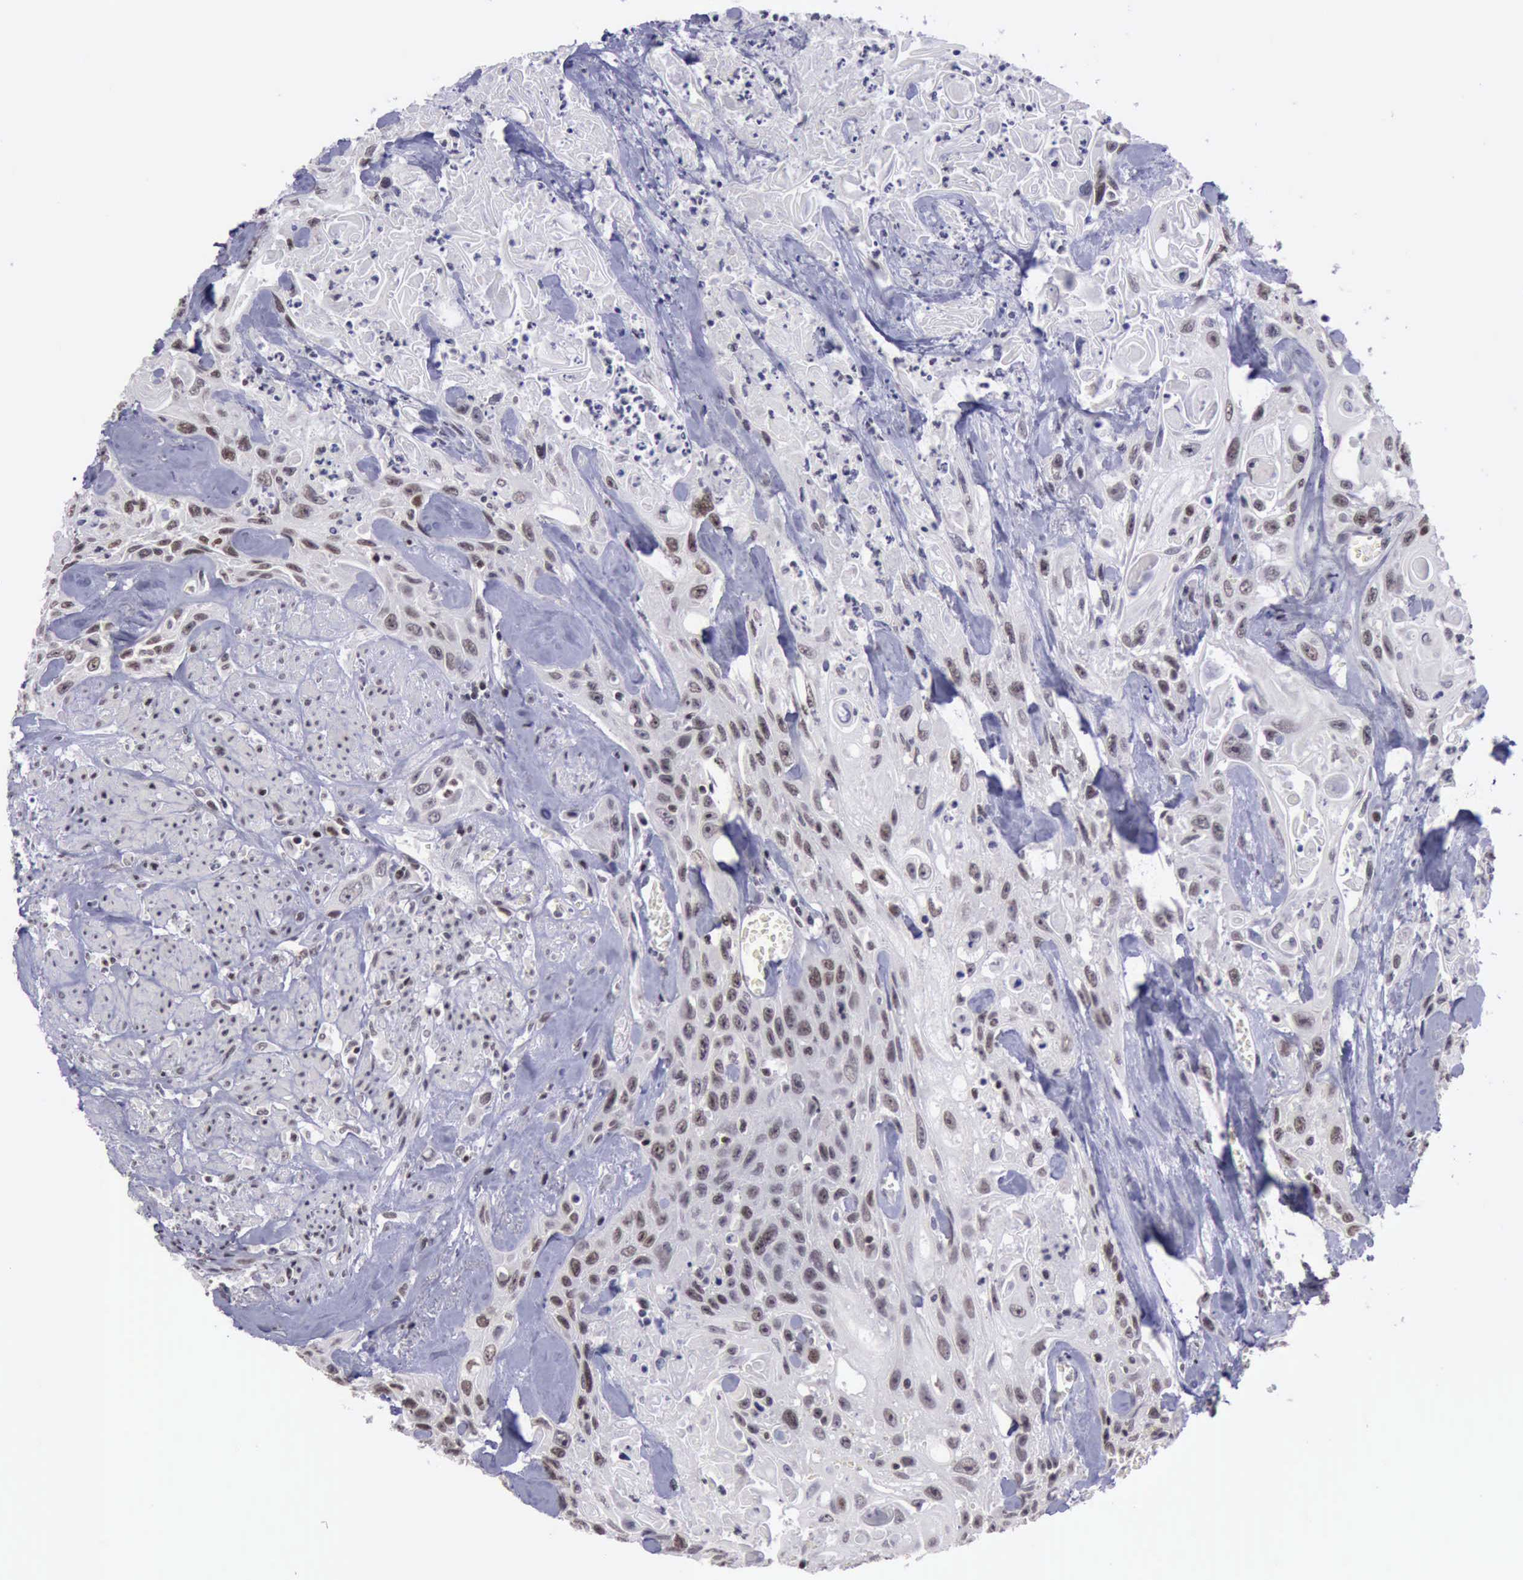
{"staining": {"intensity": "weak", "quantity": ">75%", "location": "nuclear"}, "tissue": "urothelial cancer", "cell_type": "Tumor cells", "image_type": "cancer", "snomed": [{"axis": "morphology", "description": "Urothelial carcinoma, High grade"}, {"axis": "topography", "description": "Urinary bladder"}], "caption": "IHC (DAB (3,3'-diaminobenzidine)) staining of urothelial cancer reveals weak nuclear protein expression in about >75% of tumor cells.", "gene": "YY1", "patient": {"sex": "female", "age": 84}}